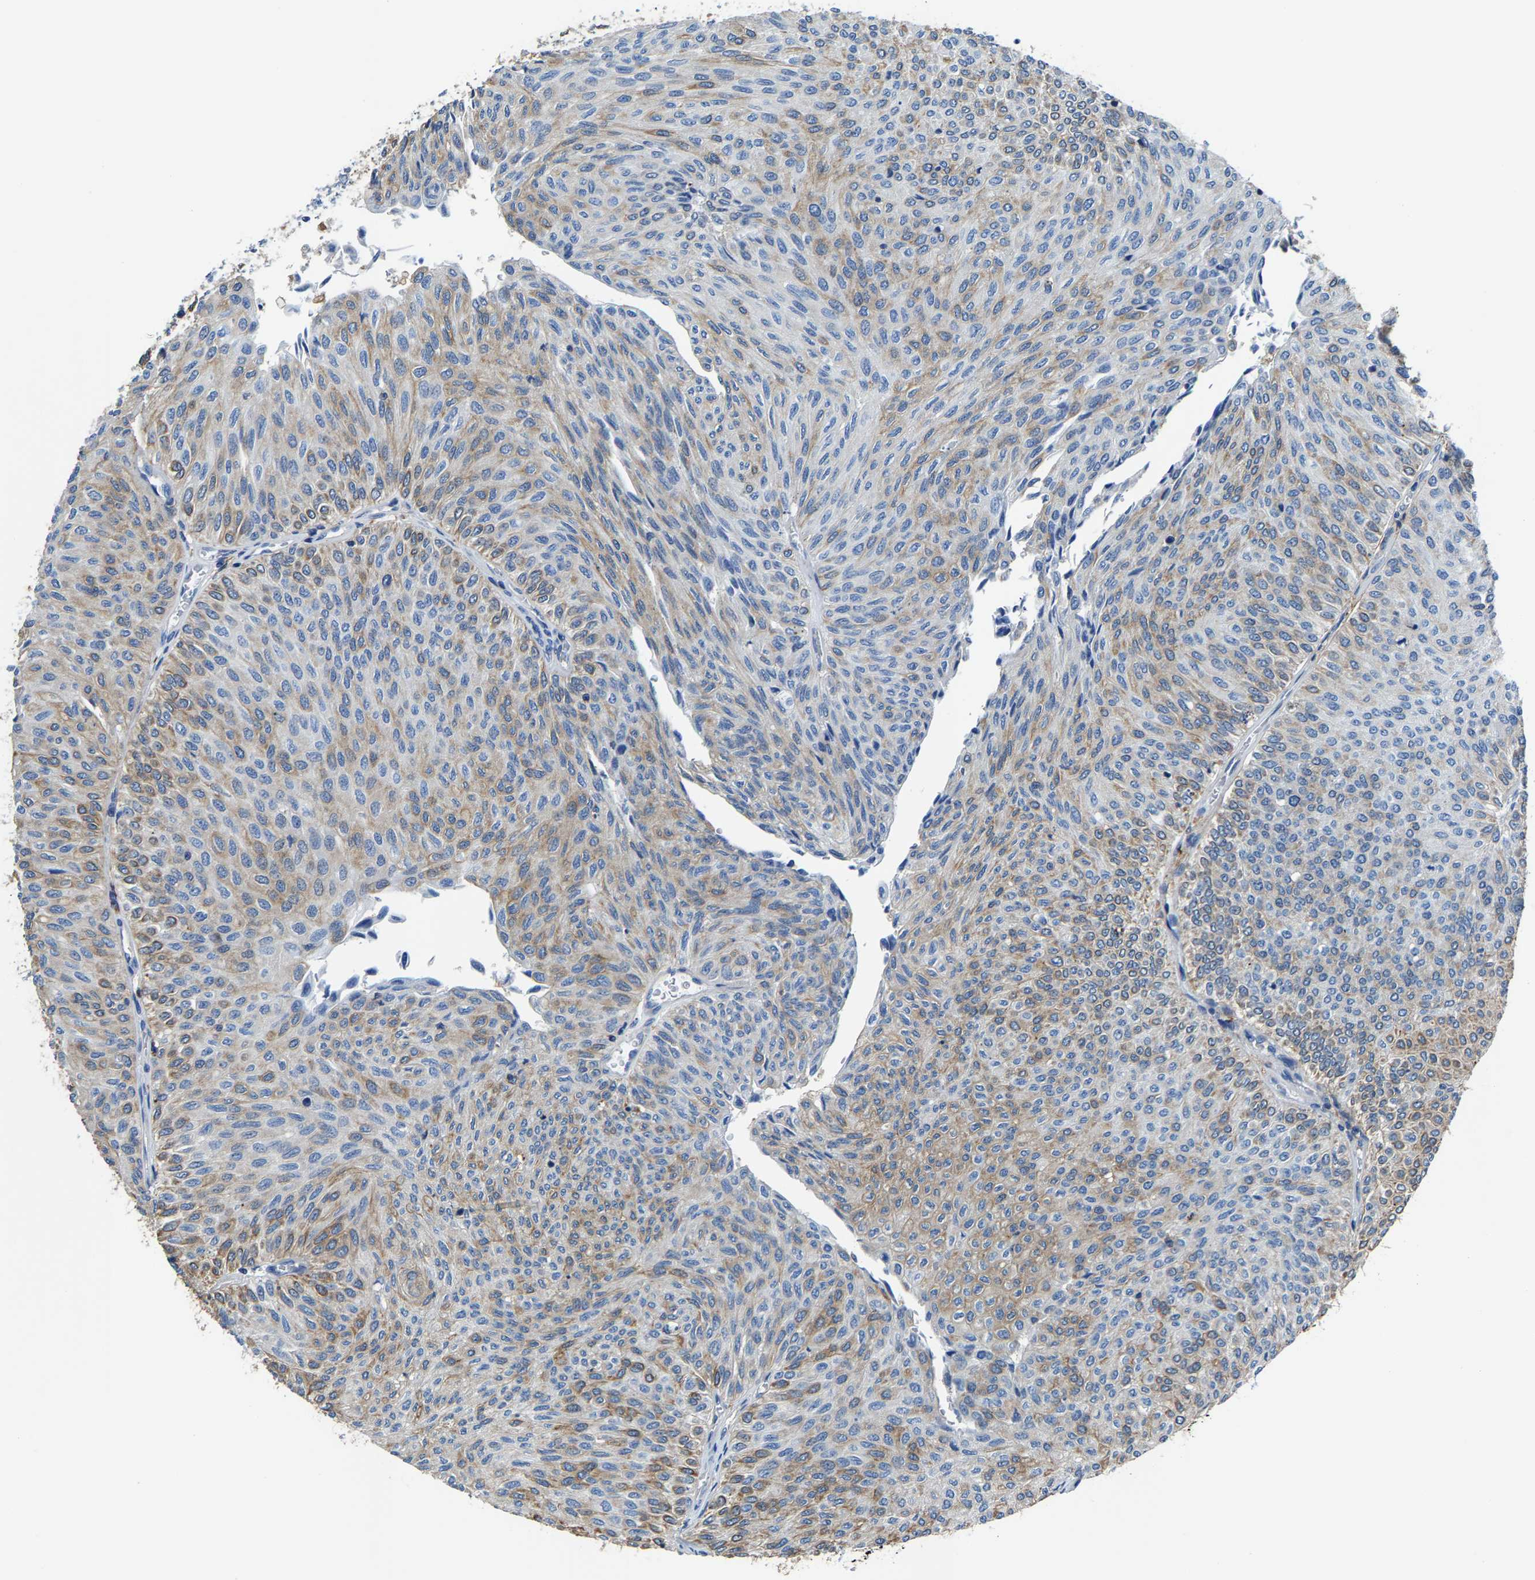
{"staining": {"intensity": "moderate", "quantity": "25%-75%", "location": "cytoplasmic/membranous"}, "tissue": "urothelial cancer", "cell_type": "Tumor cells", "image_type": "cancer", "snomed": [{"axis": "morphology", "description": "Urothelial carcinoma, Low grade"}, {"axis": "topography", "description": "Urinary bladder"}], "caption": "This is a photomicrograph of immunohistochemistry staining of urothelial cancer, which shows moderate staining in the cytoplasmic/membranous of tumor cells.", "gene": "TRAF6", "patient": {"sex": "male", "age": 78}}